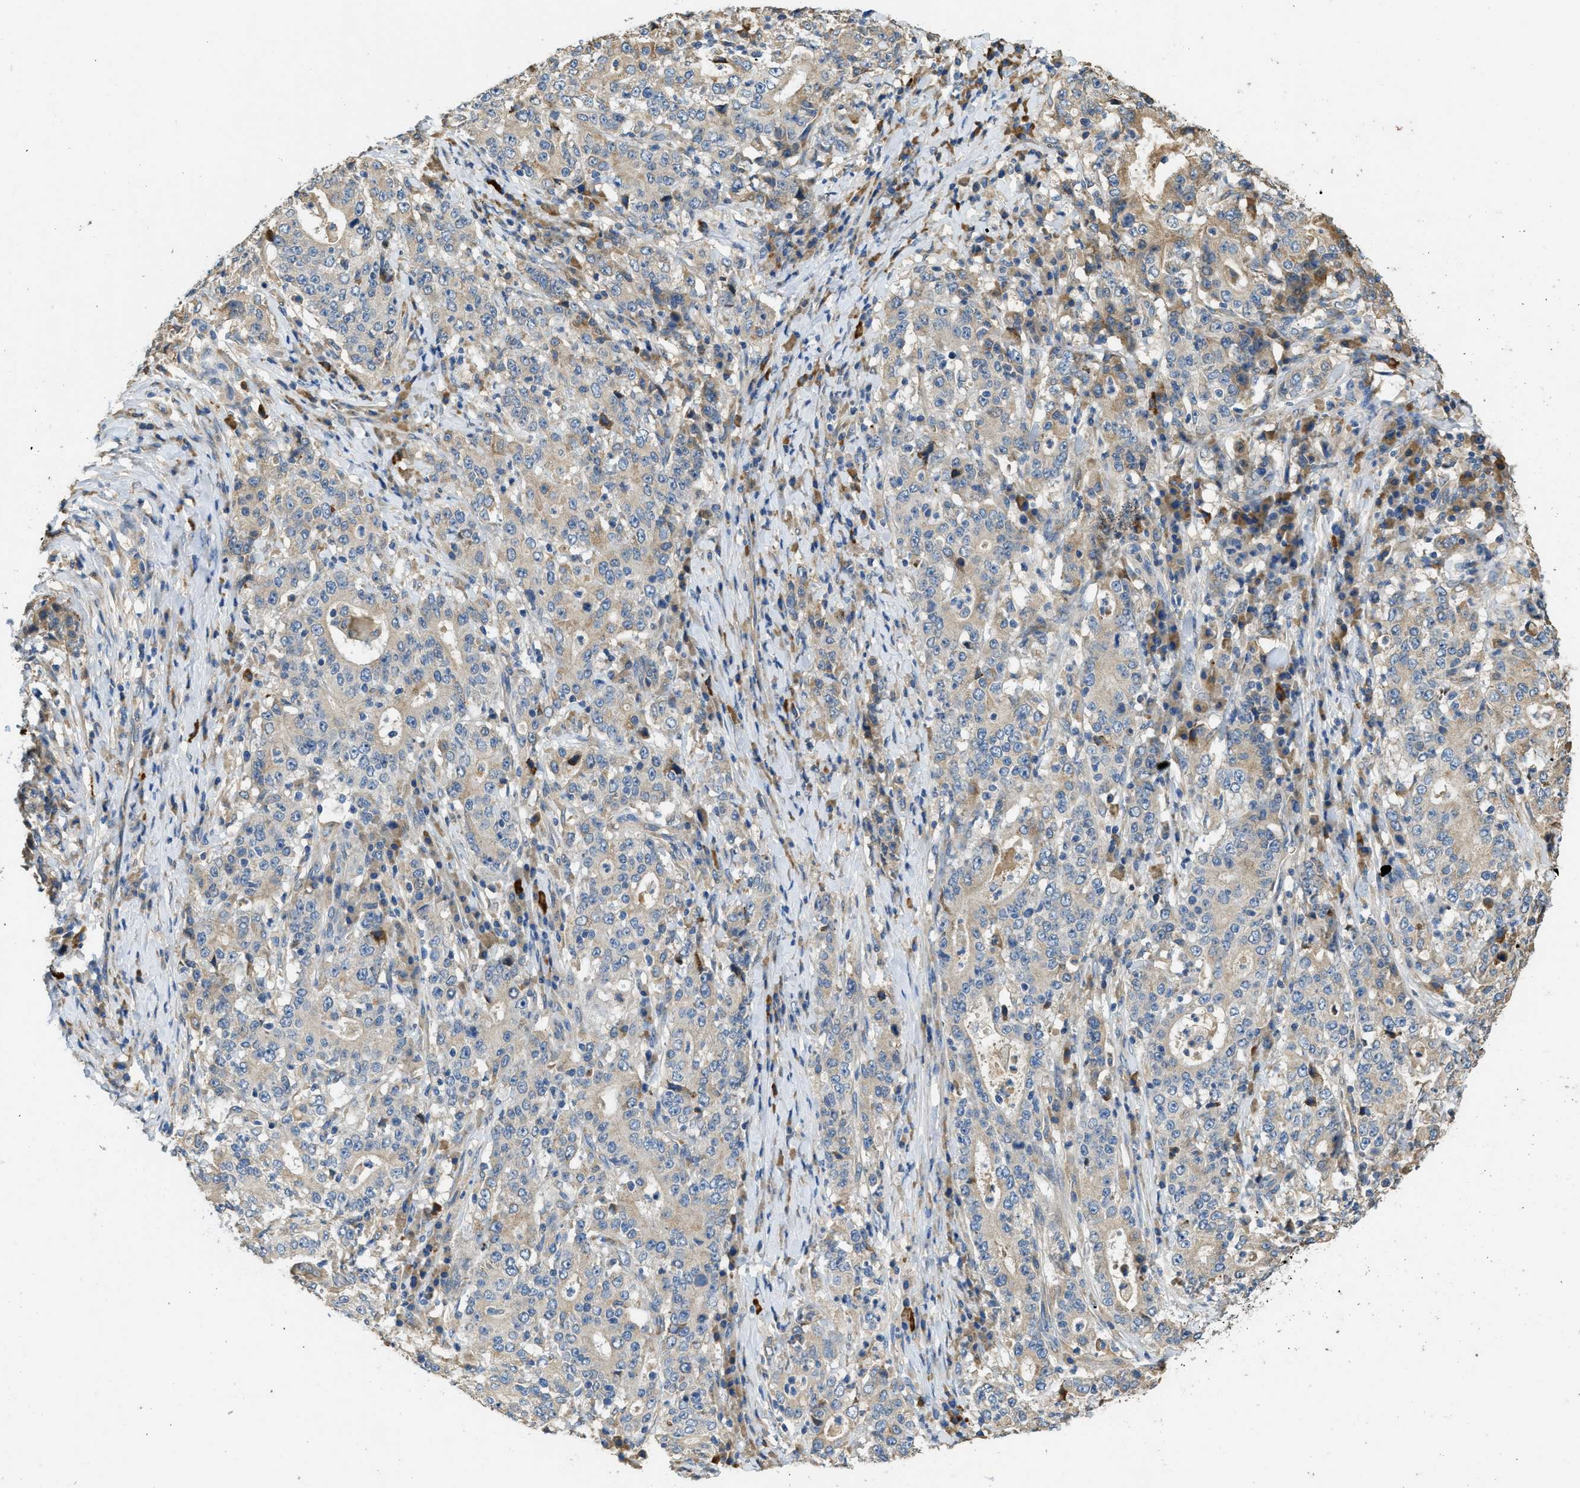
{"staining": {"intensity": "weak", "quantity": ">75%", "location": "cytoplasmic/membranous"}, "tissue": "stomach cancer", "cell_type": "Tumor cells", "image_type": "cancer", "snomed": [{"axis": "morphology", "description": "Normal tissue, NOS"}, {"axis": "morphology", "description": "Adenocarcinoma, NOS"}, {"axis": "topography", "description": "Stomach, upper"}, {"axis": "topography", "description": "Stomach"}], "caption": "Immunohistochemistry (IHC) of human stomach cancer (adenocarcinoma) exhibits low levels of weak cytoplasmic/membranous positivity in approximately >75% of tumor cells.", "gene": "RIPK2", "patient": {"sex": "male", "age": 59}}